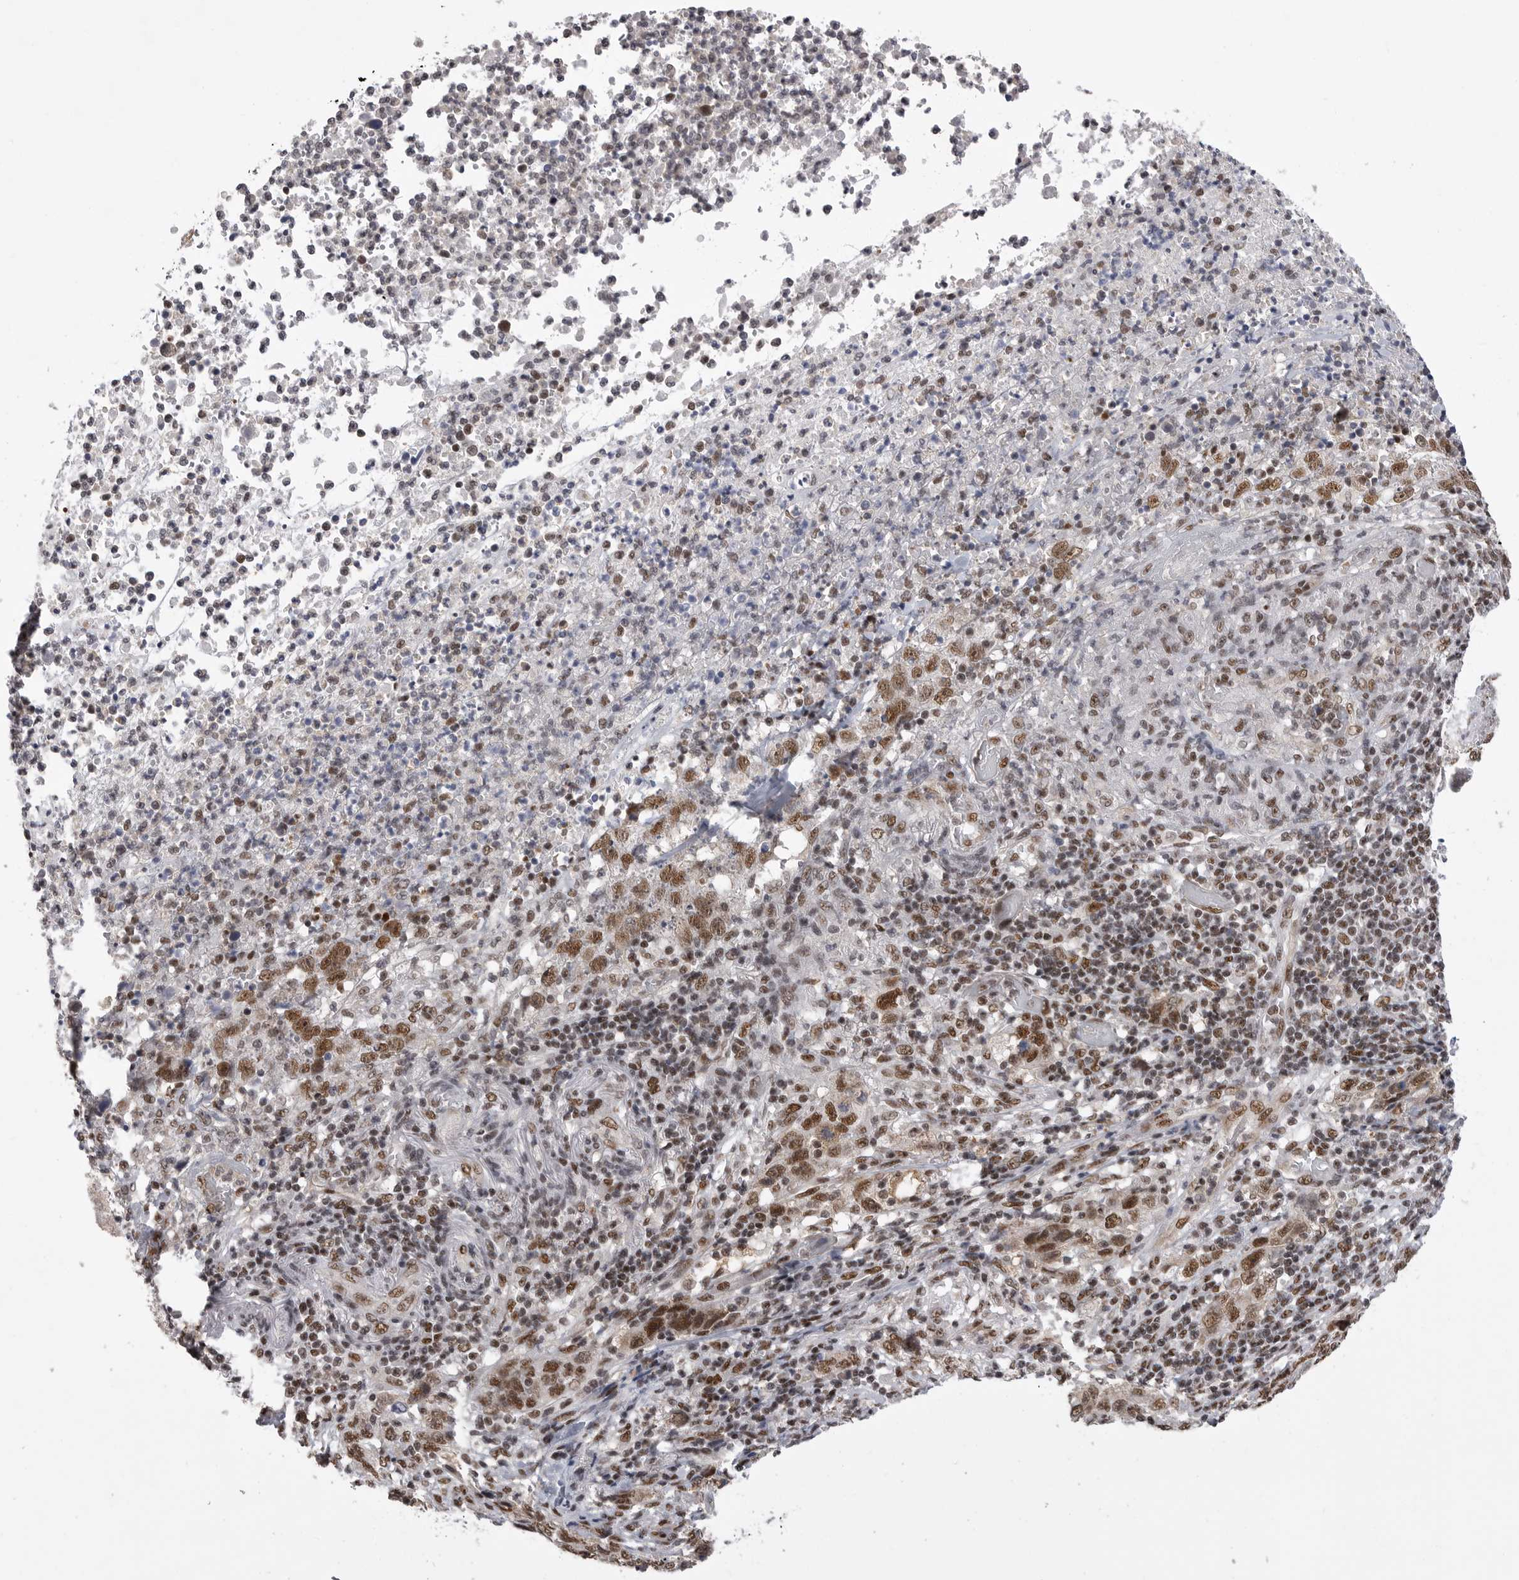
{"staining": {"intensity": "moderate", "quantity": ">75%", "location": "nuclear"}, "tissue": "stomach cancer", "cell_type": "Tumor cells", "image_type": "cancer", "snomed": [{"axis": "morphology", "description": "Adenocarcinoma, NOS"}, {"axis": "topography", "description": "Stomach"}], "caption": "Adenocarcinoma (stomach) stained with IHC demonstrates moderate nuclear positivity in approximately >75% of tumor cells.", "gene": "PPP1R8", "patient": {"sex": "male", "age": 48}}